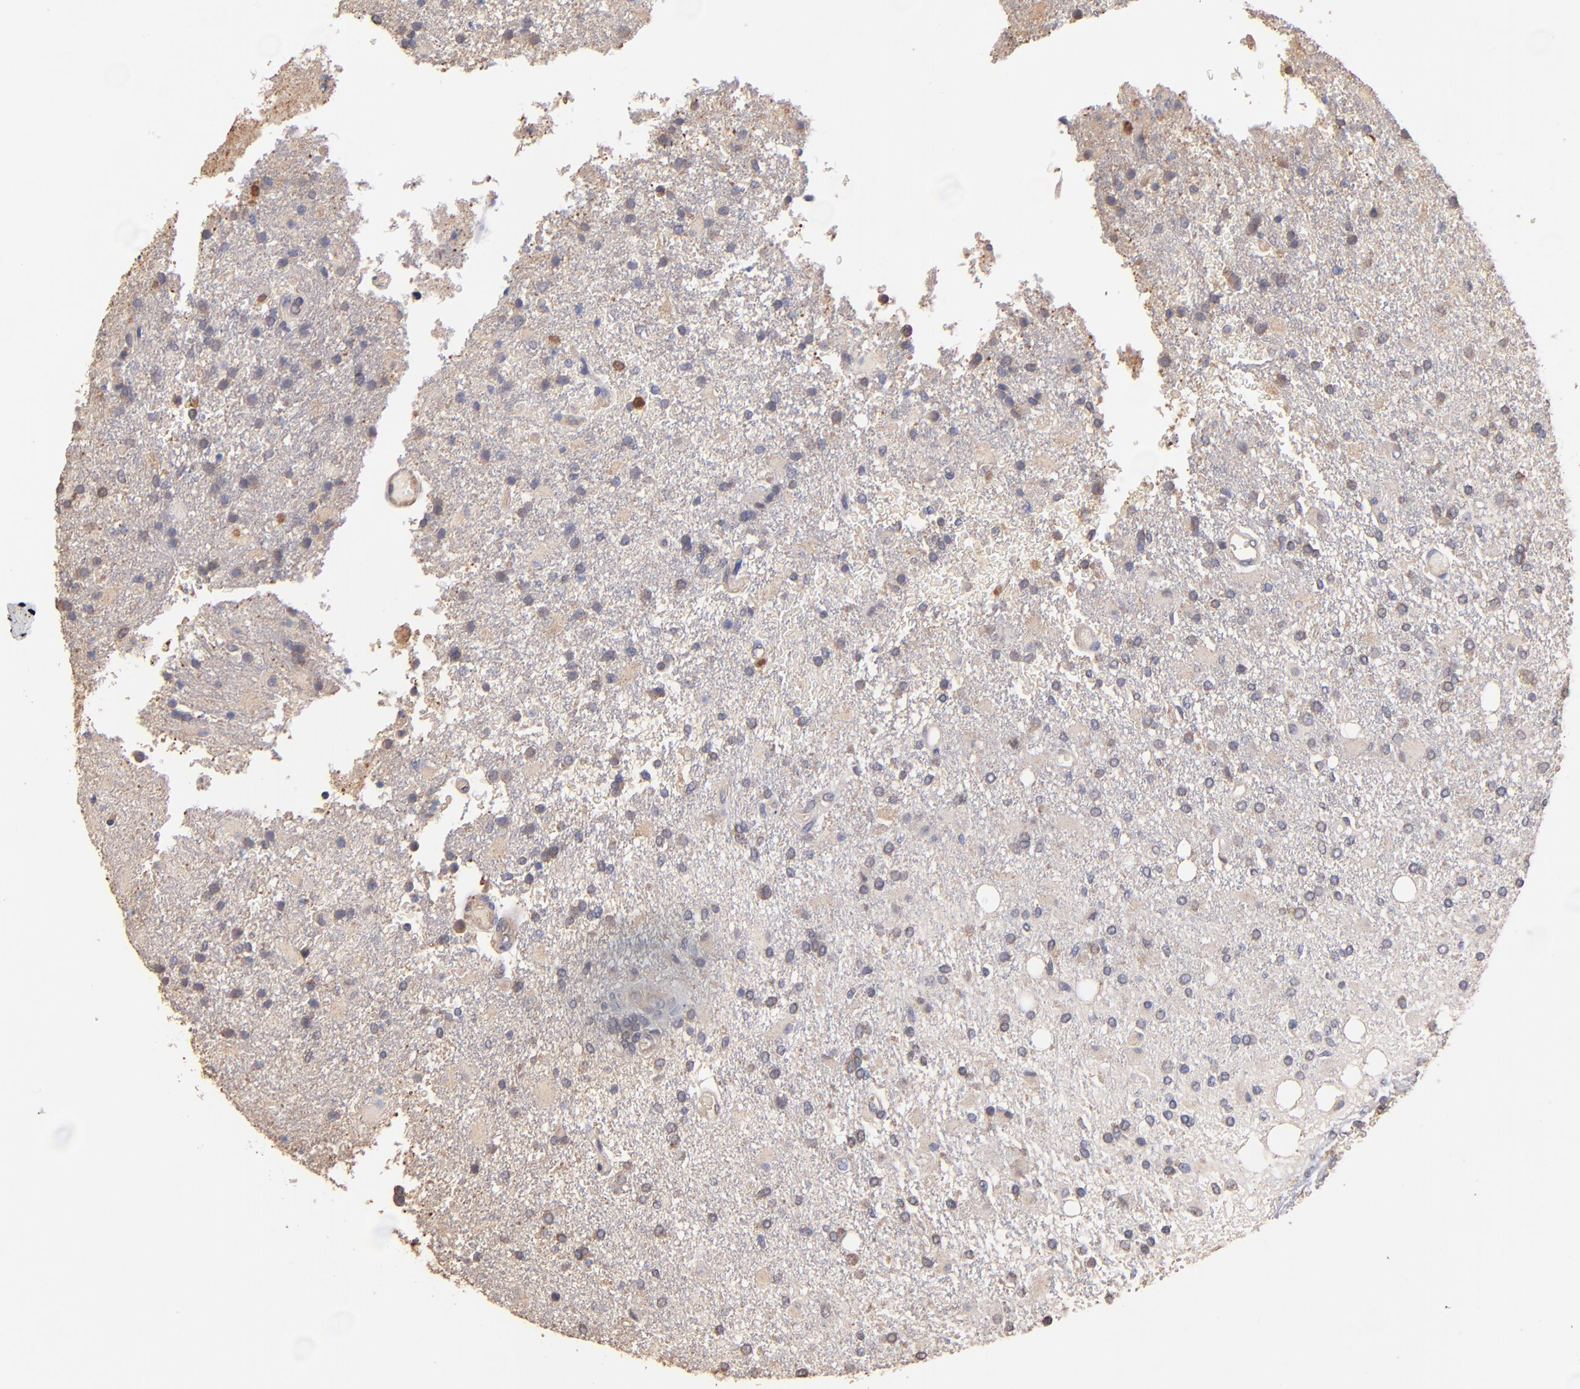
{"staining": {"intensity": "weak", "quantity": "25%-75%", "location": "cytoplasmic/membranous"}, "tissue": "glioma", "cell_type": "Tumor cells", "image_type": "cancer", "snomed": [{"axis": "morphology", "description": "Glioma, malignant, High grade"}, {"axis": "topography", "description": "Cerebral cortex"}], "caption": "Immunohistochemistry (IHC) image of neoplastic tissue: glioma stained using IHC shows low levels of weak protein expression localized specifically in the cytoplasmic/membranous of tumor cells, appearing as a cytoplasmic/membranous brown color.", "gene": "RO60", "patient": {"sex": "male", "age": 79}}